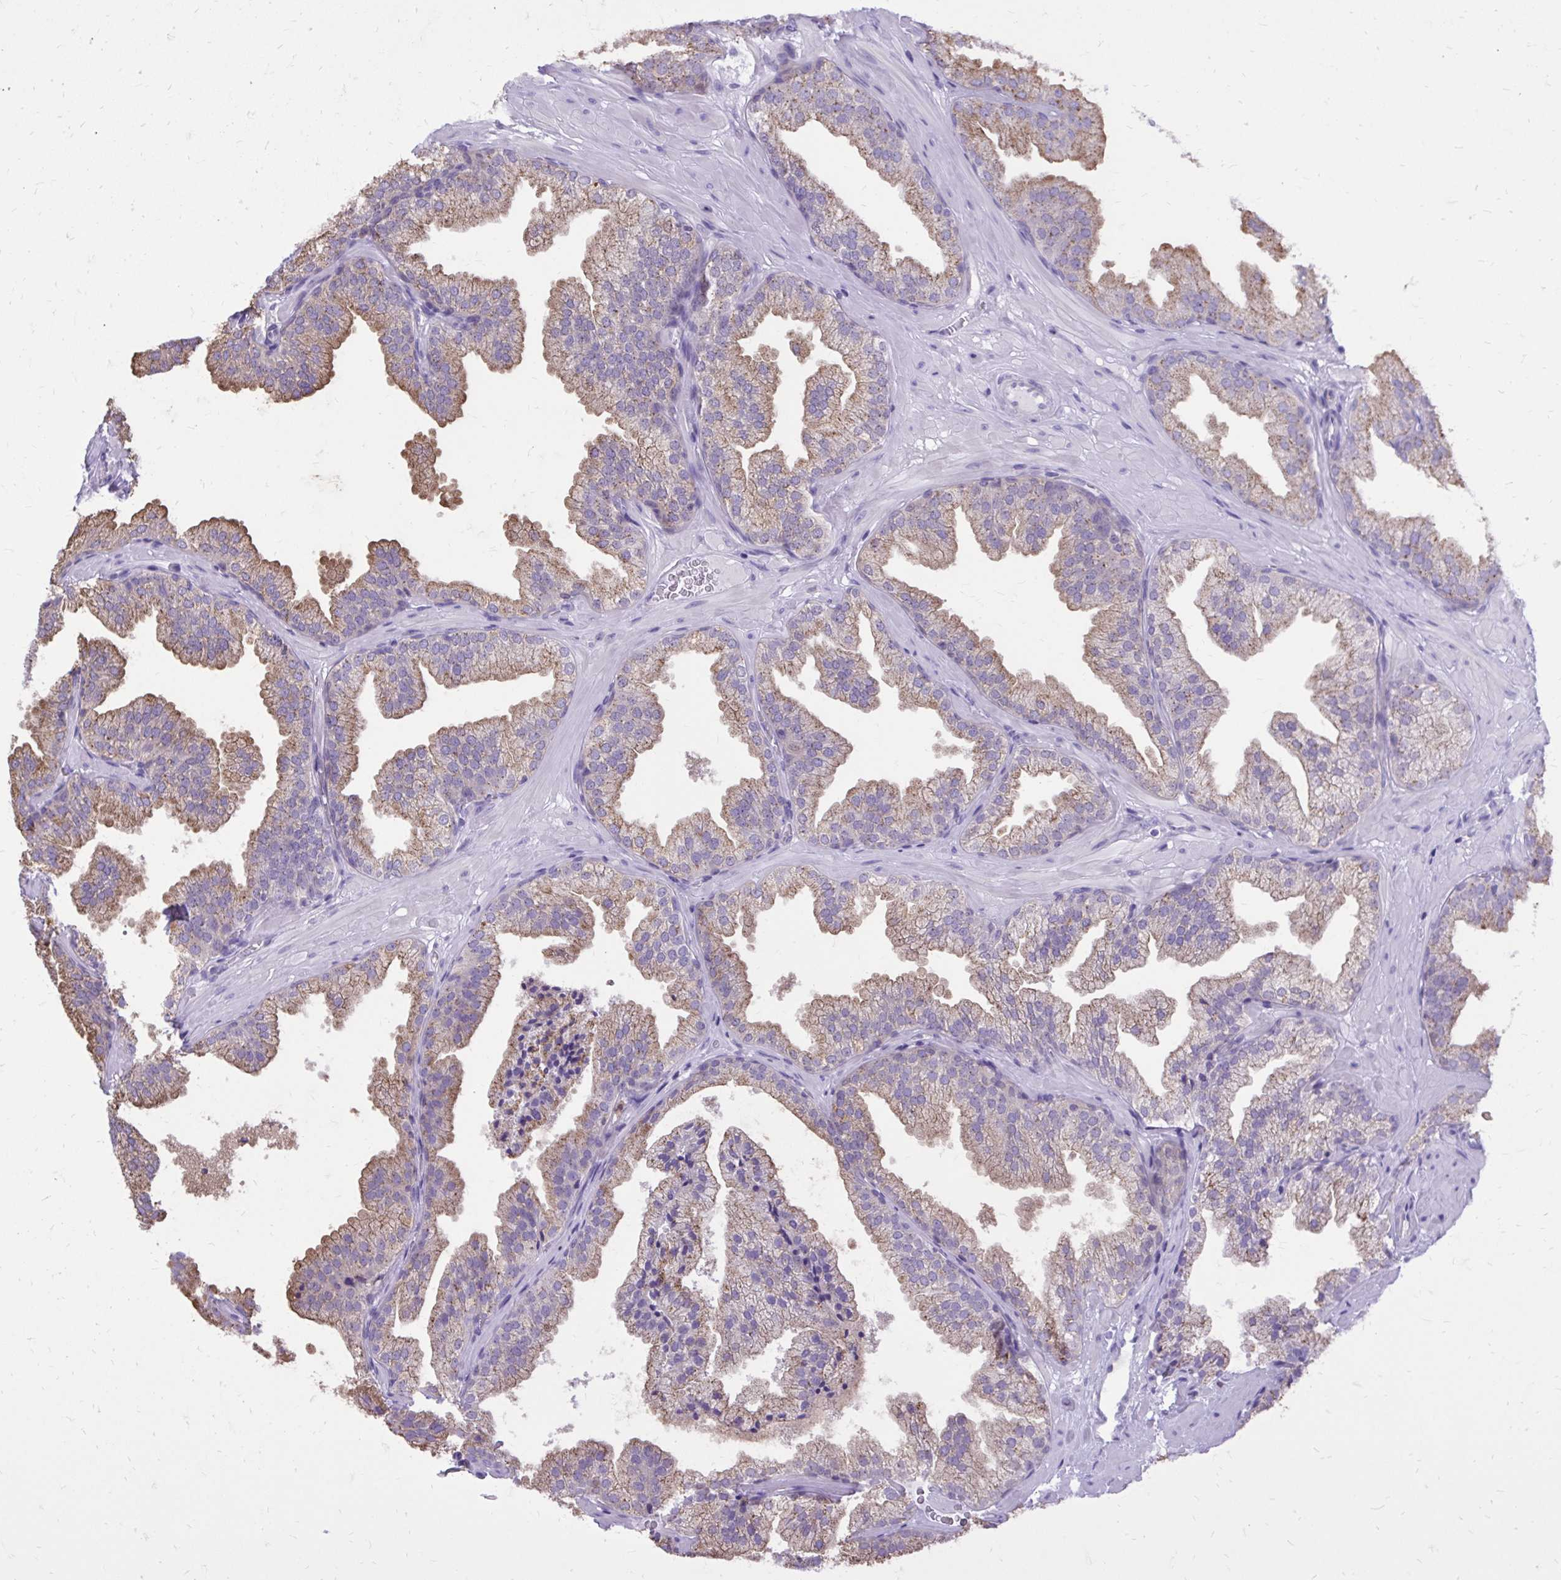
{"staining": {"intensity": "weak", "quantity": ">75%", "location": "cytoplasmic/membranous"}, "tissue": "prostate", "cell_type": "Glandular cells", "image_type": "normal", "snomed": [{"axis": "morphology", "description": "Normal tissue, NOS"}, {"axis": "topography", "description": "Prostate"}], "caption": "Brown immunohistochemical staining in unremarkable human prostate reveals weak cytoplasmic/membranous positivity in about >75% of glandular cells.", "gene": "CAT", "patient": {"sex": "male", "age": 37}}